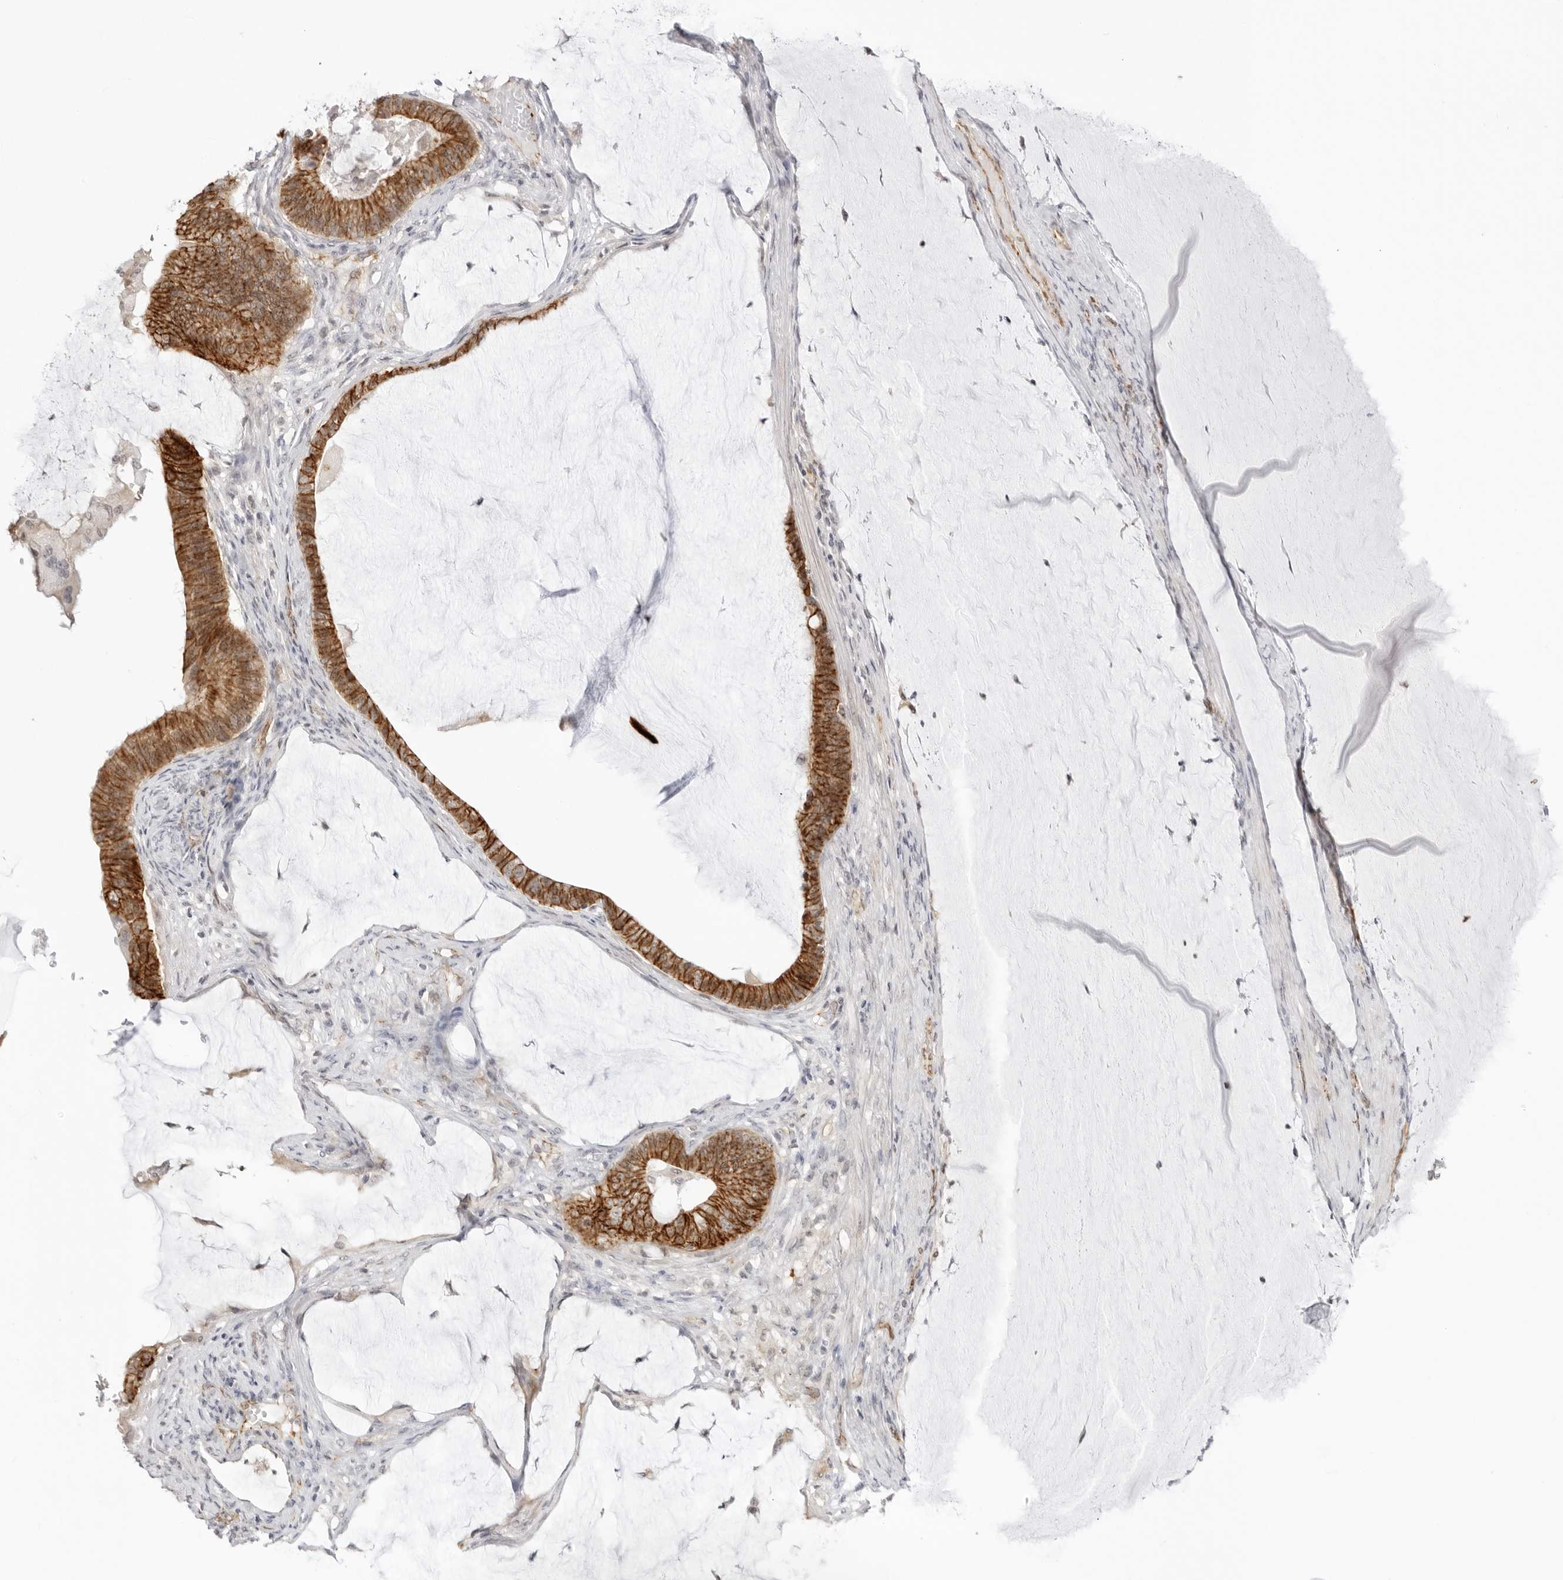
{"staining": {"intensity": "strong", "quantity": ">75%", "location": "cytoplasmic/membranous"}, "tissue": "ovarian cancer", "cell_type": "Tumor cells", "image_type": "cancer", "snomed": [{"axis": "morphology", "description": "Cystadenocarcinoma, mucinous, NOS"}, {"axis": "topography", "description": "Ovary"}], "caption": "Mucinous cystadenocarcinoma (ovarian) tissue displays strong cytoplasmic/membranous expression in approximately >75% of tumor cells (IHC, brightfield microscopy, high magnification).", "gene": "TRAPPC3", "patient": {"sex": "female", "age": 61}}